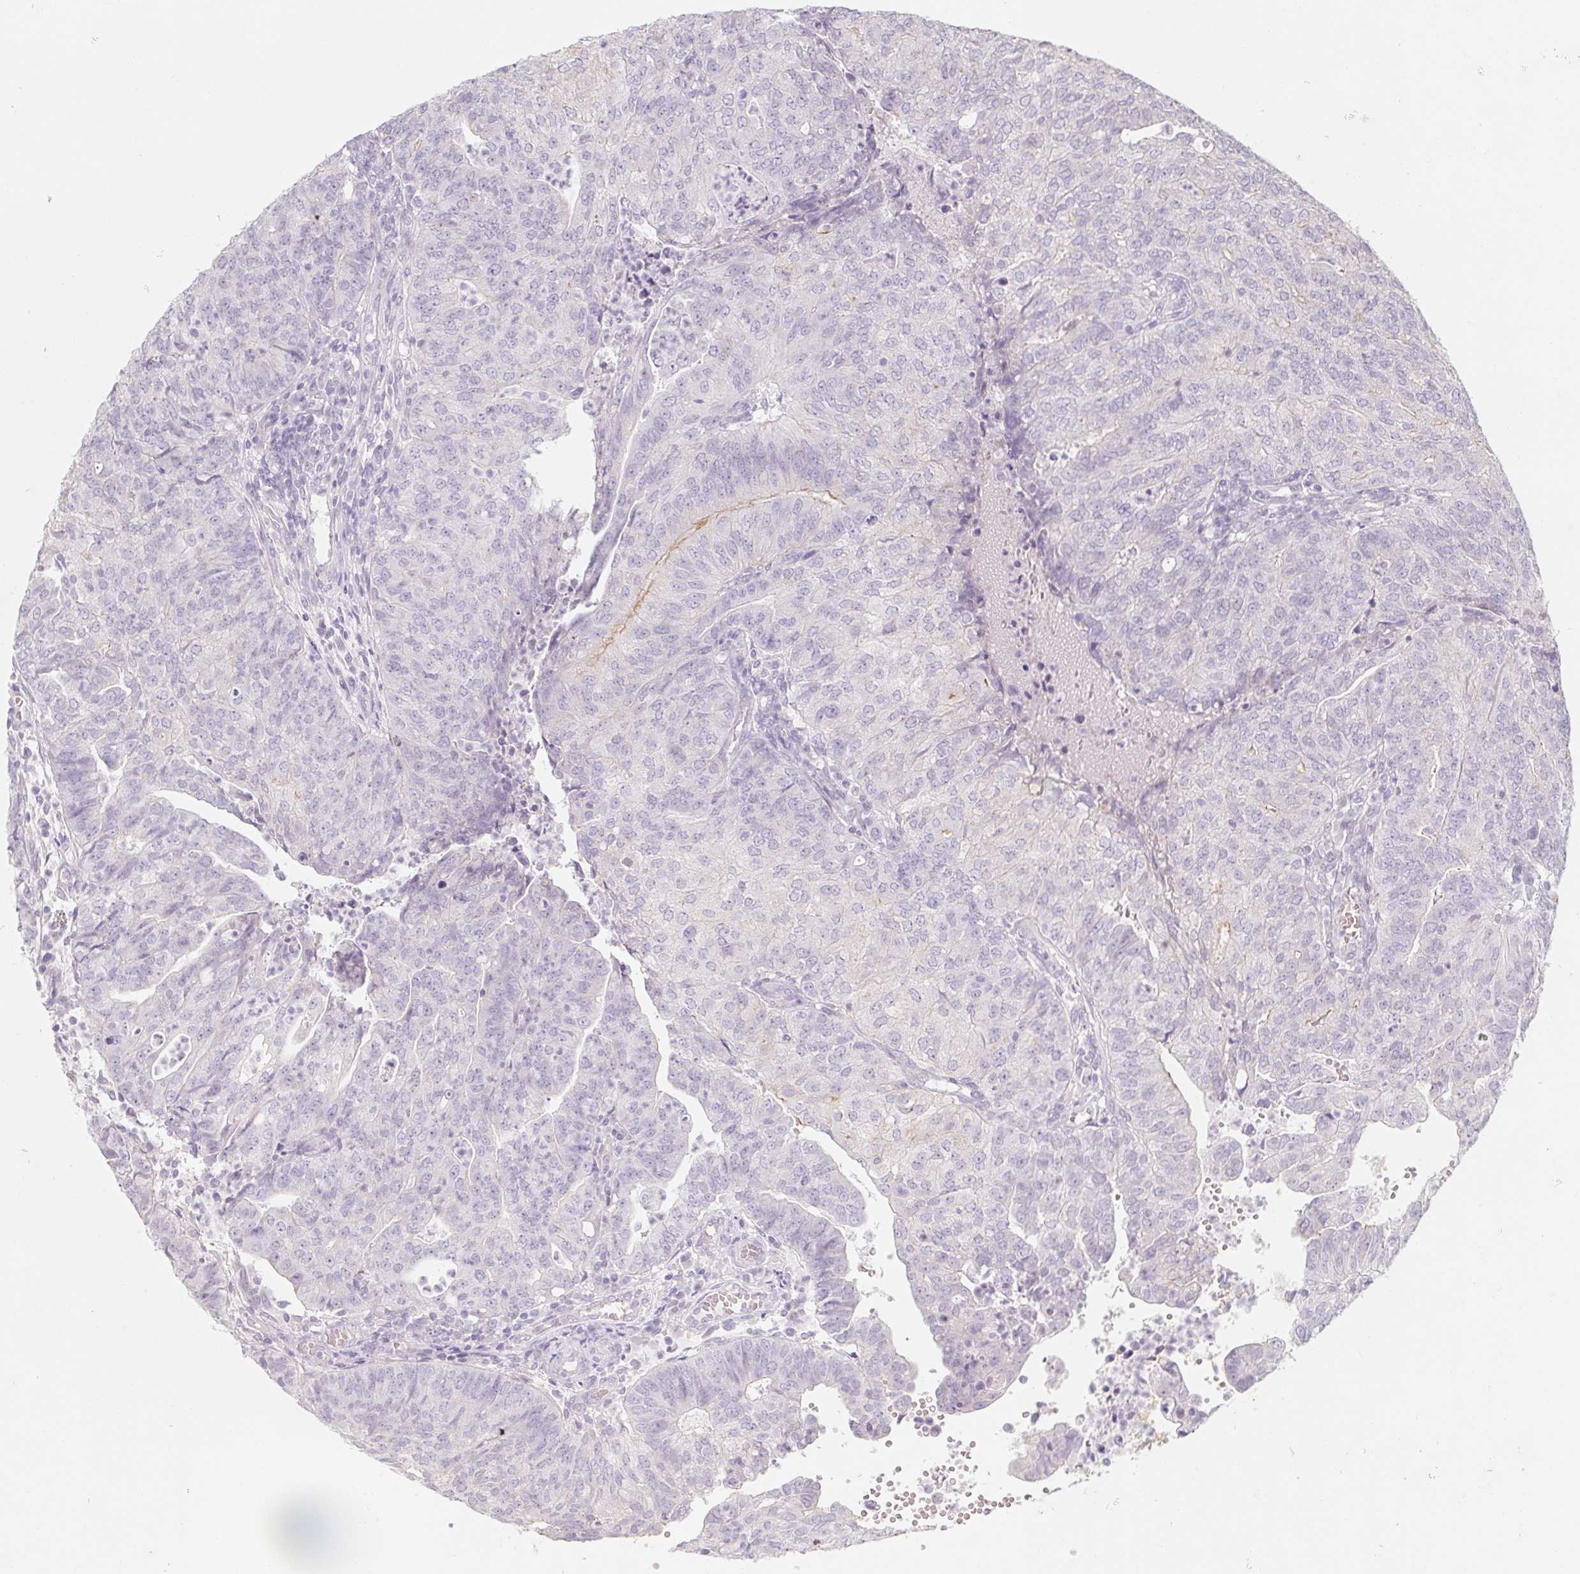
{"staining": {"intensity": "negative", "quantity": "none", "location": "none"}, "tissue": "endometrial cancer", "cell_type": "Tumor cells", "image_type": "cancer", "snomed": [{"axis": "morphology", "description": "Adenocarcinoma, NOS"}, {"axis": "topography", "description": "Endometrium"}], "caption": "There is no significant expression in tumor cells of endometrial cancer.", "gene": "POU1F1", "patient": {"sex": "female", "age": 82}}